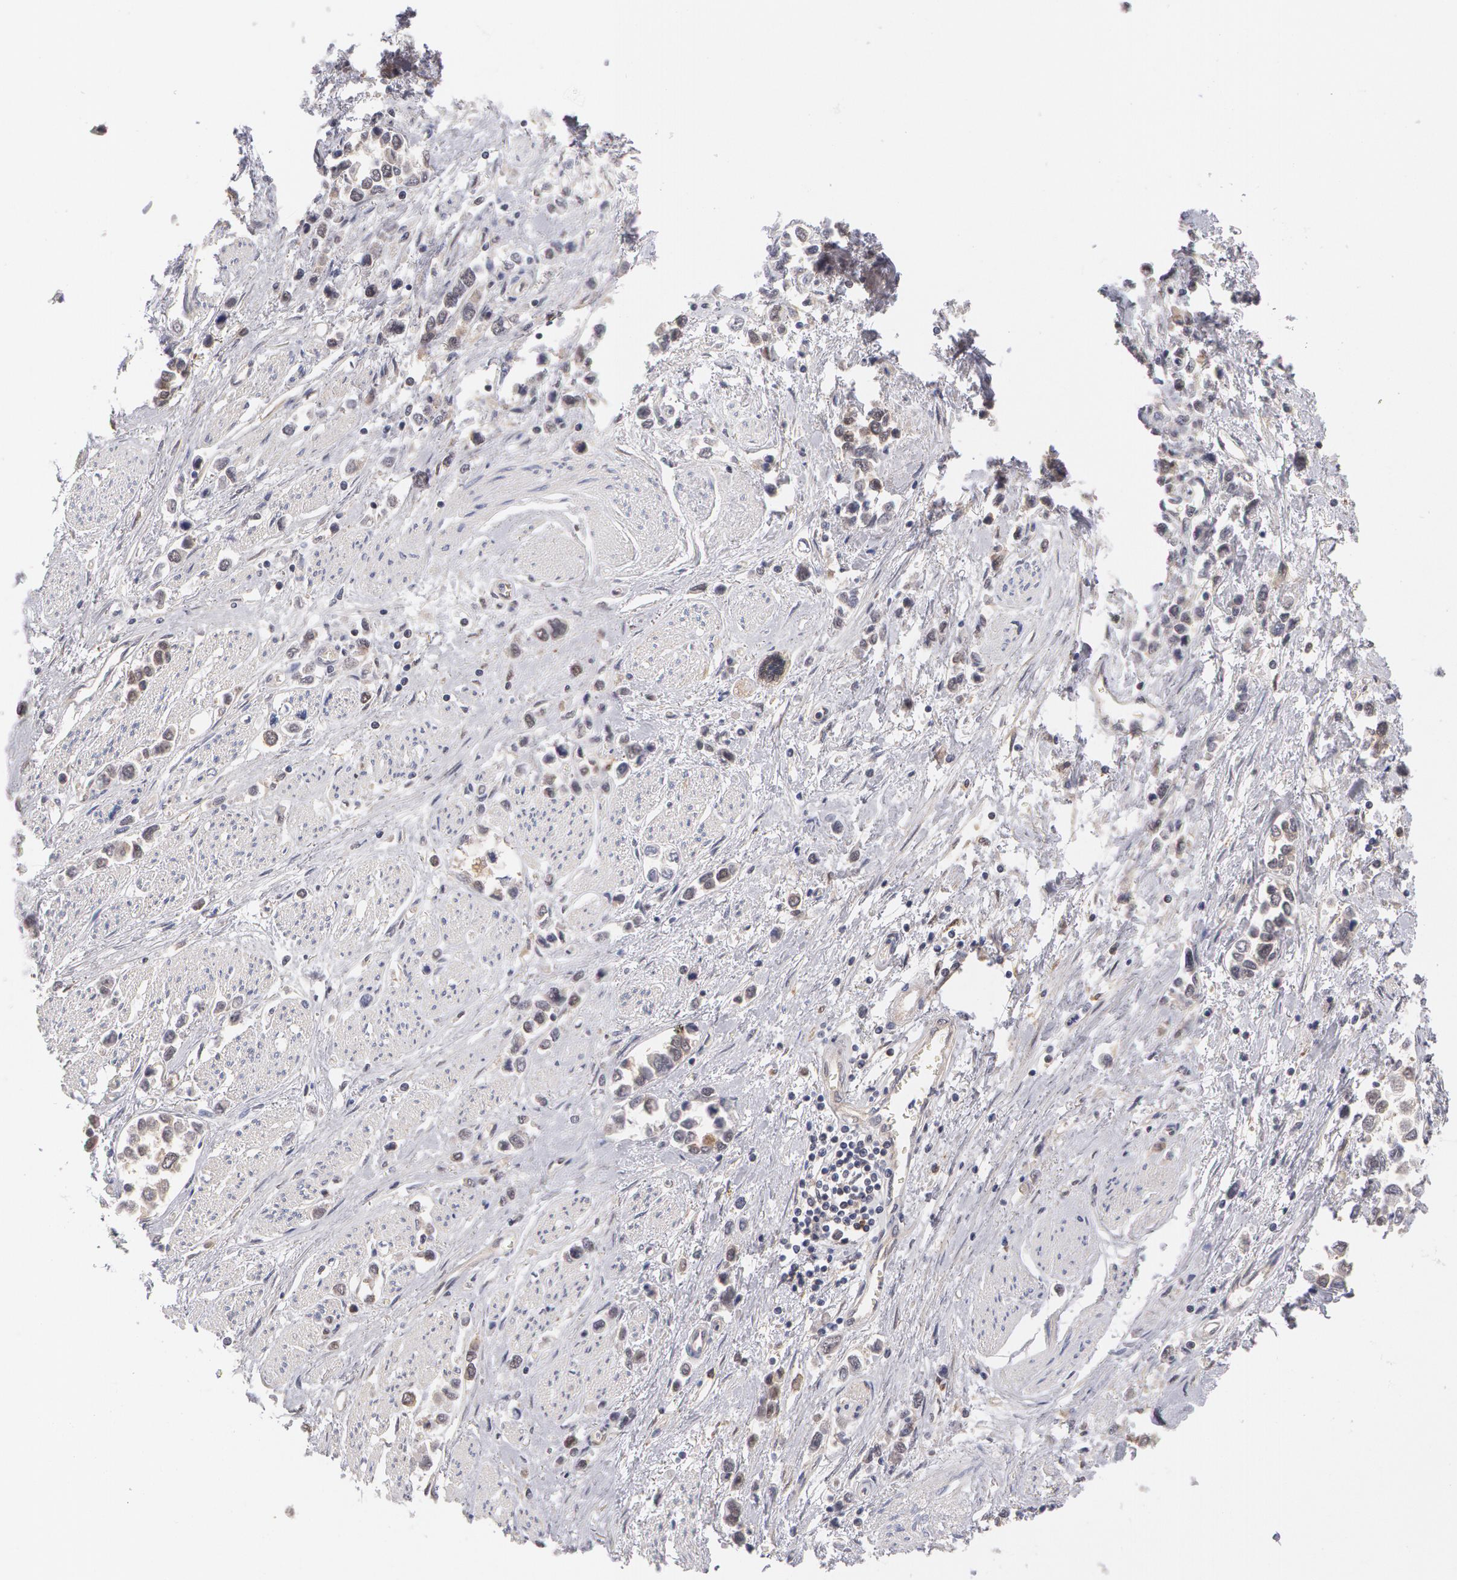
{"staining": {"intensity": "negative", "quantity": "none", "location": "none"}, "tissue": "stomach cancer", "cell_type": "Tumor cells", "image_type": "cancer", "snomed": [{"axis": "morphology", "description": "Adenocarcinoma, NOS"}, {"axis": "topography", "description": "Stomach, upper"}], "caption": "Immunohistochemistry (IHC) image of stomach cancer stained for a protein (brown), which displays no staining in tumor cells.", "gene": "TXNRD1", "patient": {"sex": "male", "age": 76}}